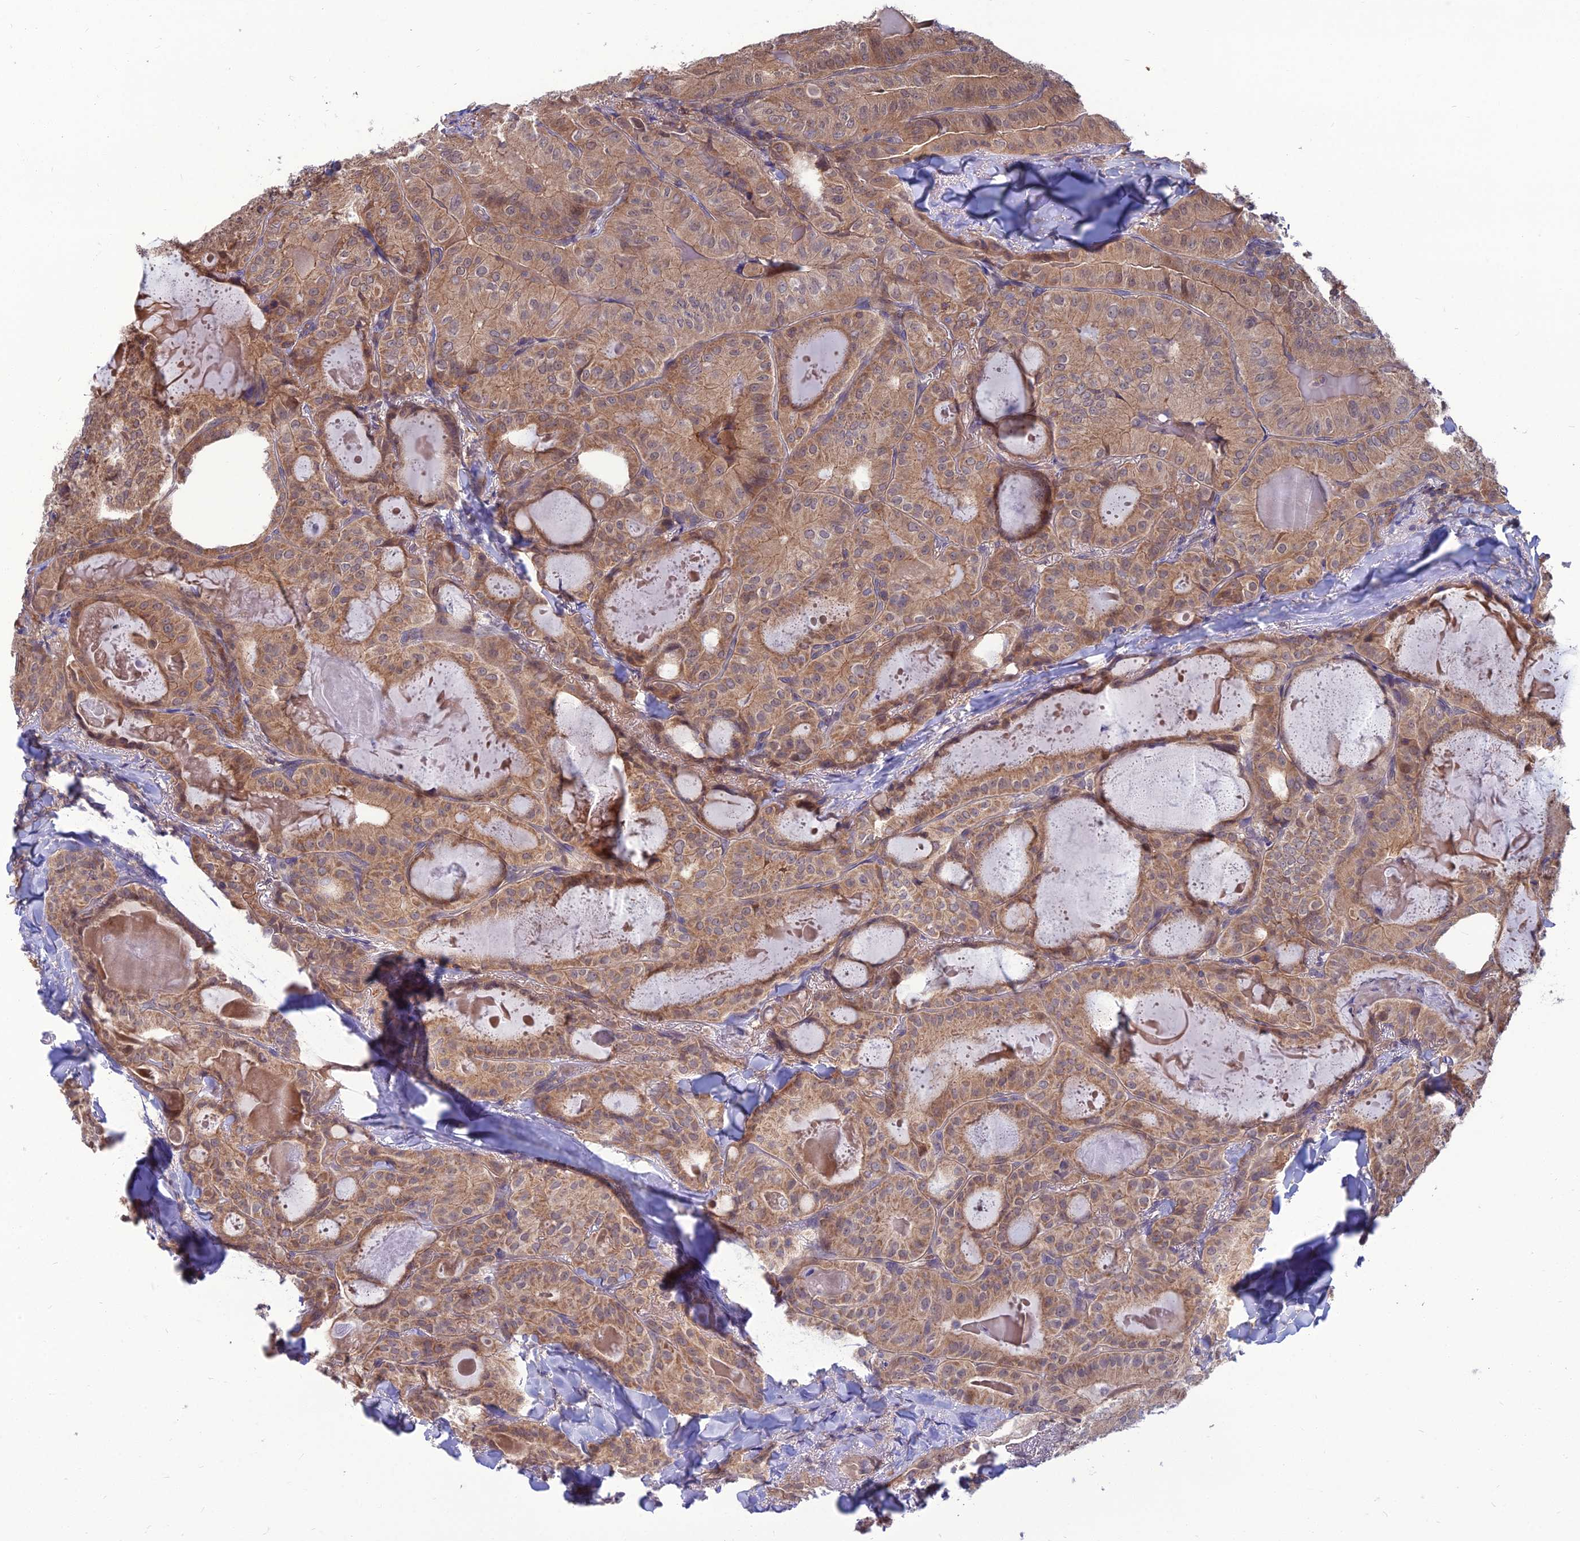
{"staining": {"intensity": "moderate", "quantity": ">75%", "location": "cytoplasmic/membranous"}, "tissue": "thyroid cancer", "cell_type": "Tumor cells", "image_type": "cancer", "snomed": [{"axis": "morphology", "description": "Papillary adenocarcinoma, NOS"}, {"axis": "topography", "description": "Thyroid gland"}], "caption": "Brown immunohistochemical staining in thyroid cancer displays moderate cytoplasmic/membranous positivity in approximately >75% of tumor cells.", "gene": "OPA3", "patient": {"sex": "female", "age": 68}}